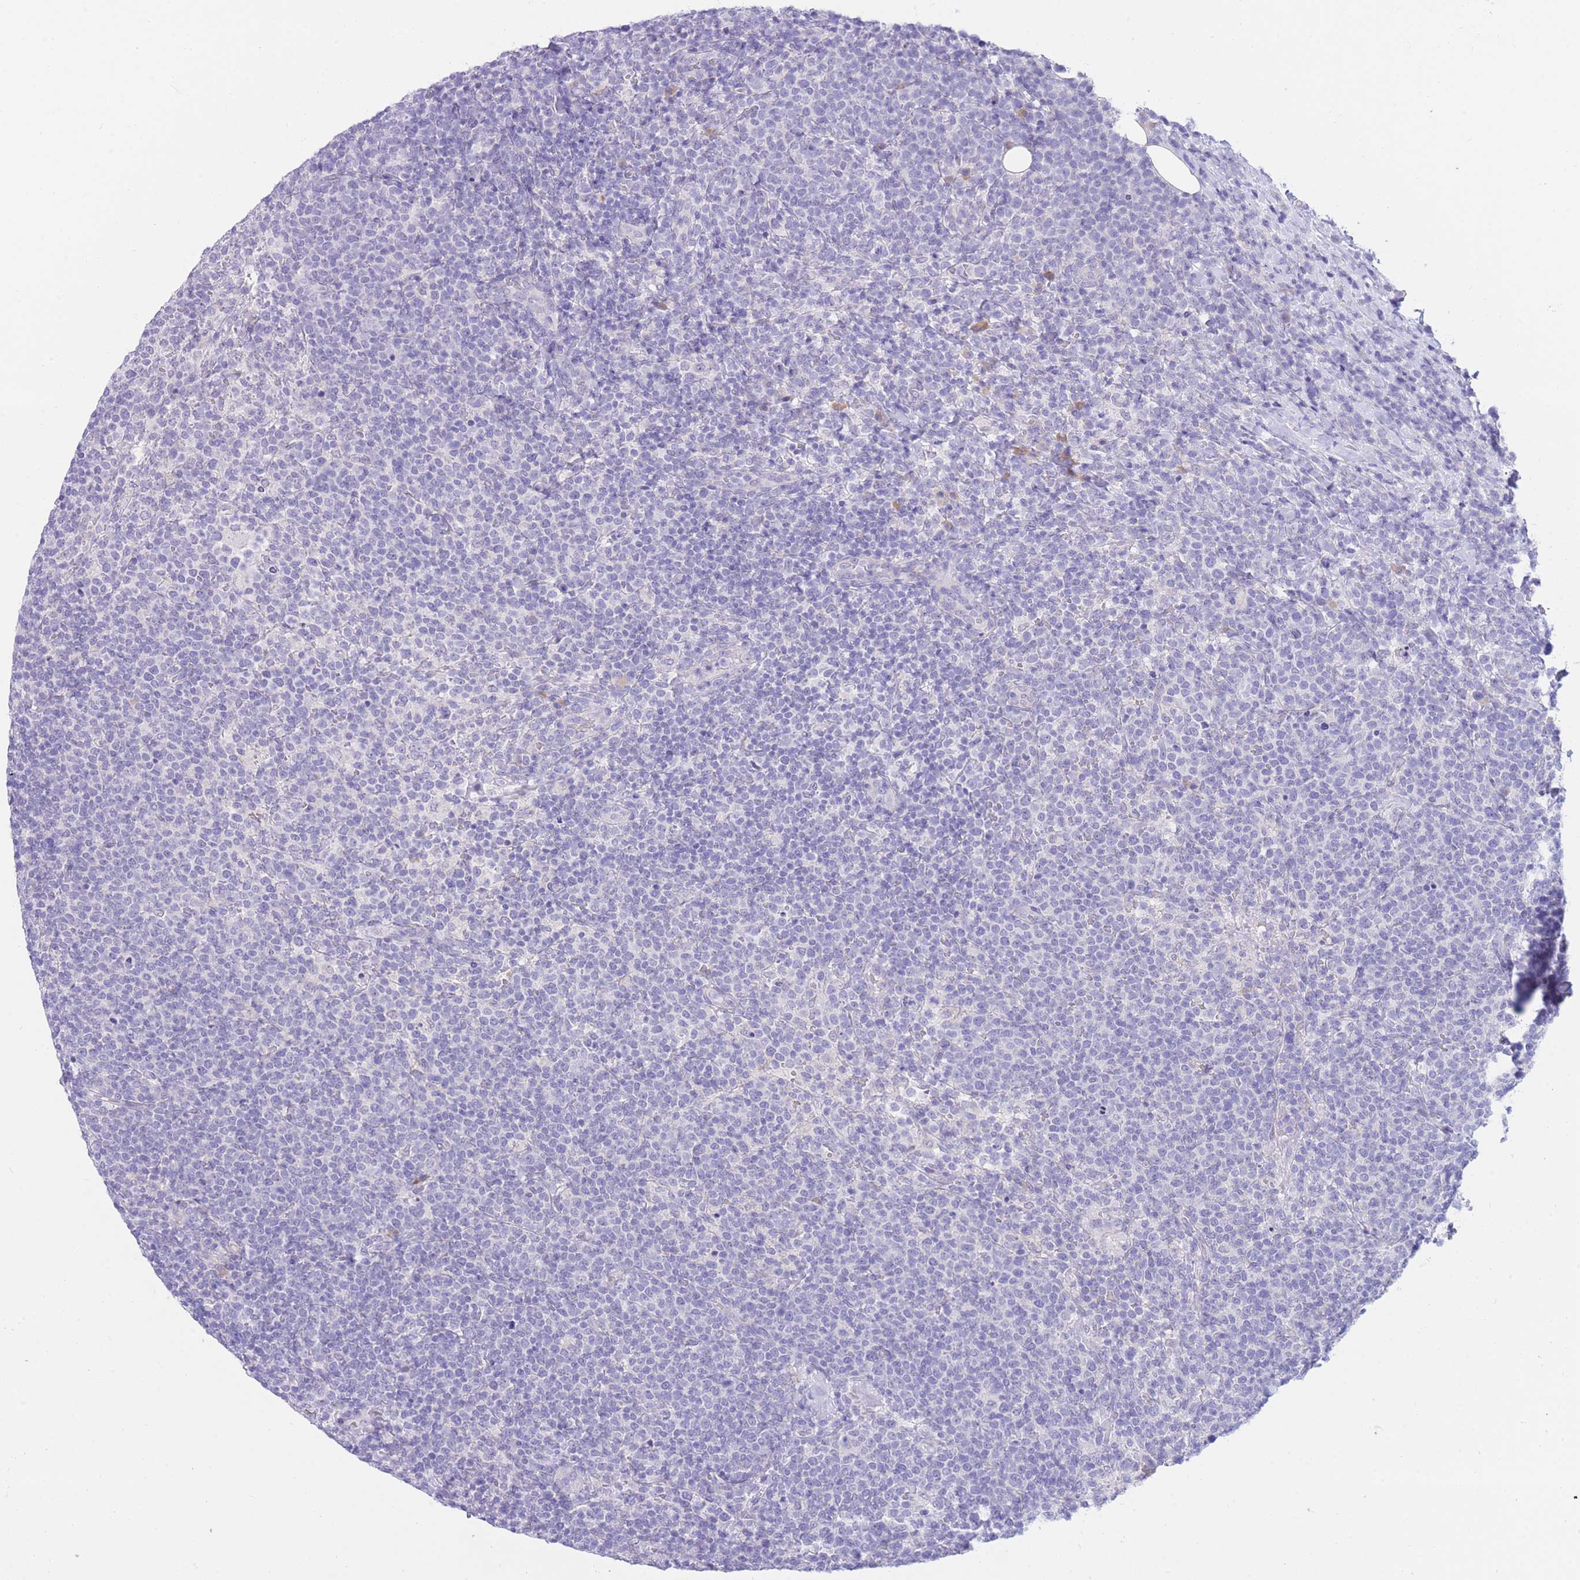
{"staining": {"intensity": "negative", "quantity": "none", "location": "none"}, "tissue": "lymphoma", "cell_type": "Tumor cells", "image_type": "cancer", "snomed": [{"axis": "morphology", "description": "Malignant lymphoma, non-Hodgkin's type, High grade"}, {"axis": "topography", "description": "Lymph node"}], "caption": "IHC histopathology image of neoplastic tissue: lymphoma stained with DAB shows no significant protein staining in tumor cells.", "gene": "SSUH2", "patient": {"sex": "male", "age": 61}}